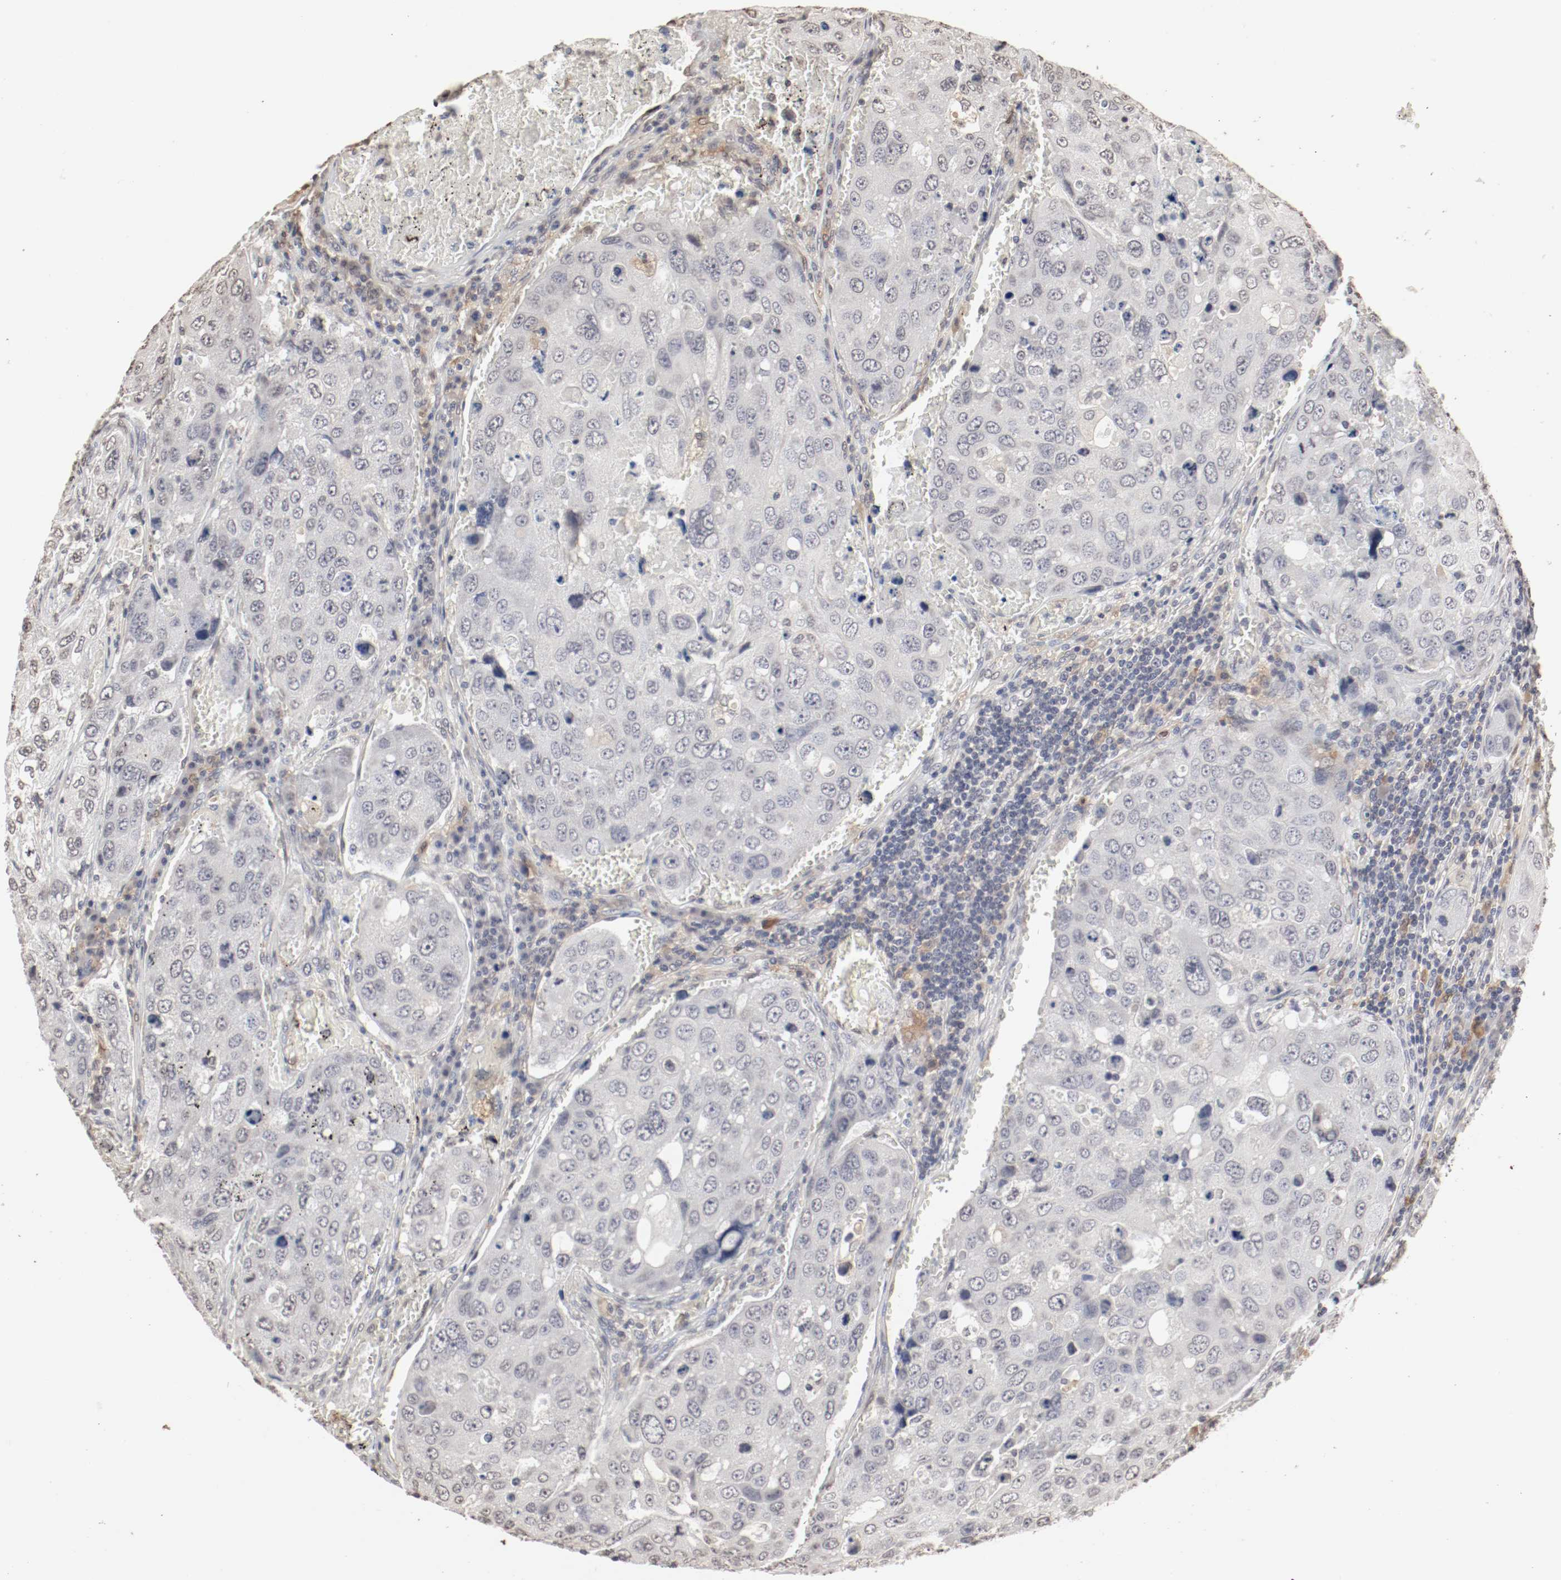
{"staining": {"intensity": "negative", "quantity": "none", "location": "none"}, "tissue": "urothelial cancer", "cell_type": "Tumor cells", "image_type": "cancer", "snomed": [{"axis": "morphology", "description": "Urothelial carcinoma, High grade"}, {"axis": "topography", "description": "Lymph node"}, {"axis": "topography", "description": "Urinary bladder"}], "caption": "Protein analysis of urothelial cancer exhibits no significant expression in tumor cells. The staining was performed using DAB (3,3'-diaminobenzidine) to visualize the protein expression in brown, while the nuclei were stained in blue with hematoxylin (Magnification: 20x).", "gene": "WASL", "patient": {"sex": "male", "age": 51}}